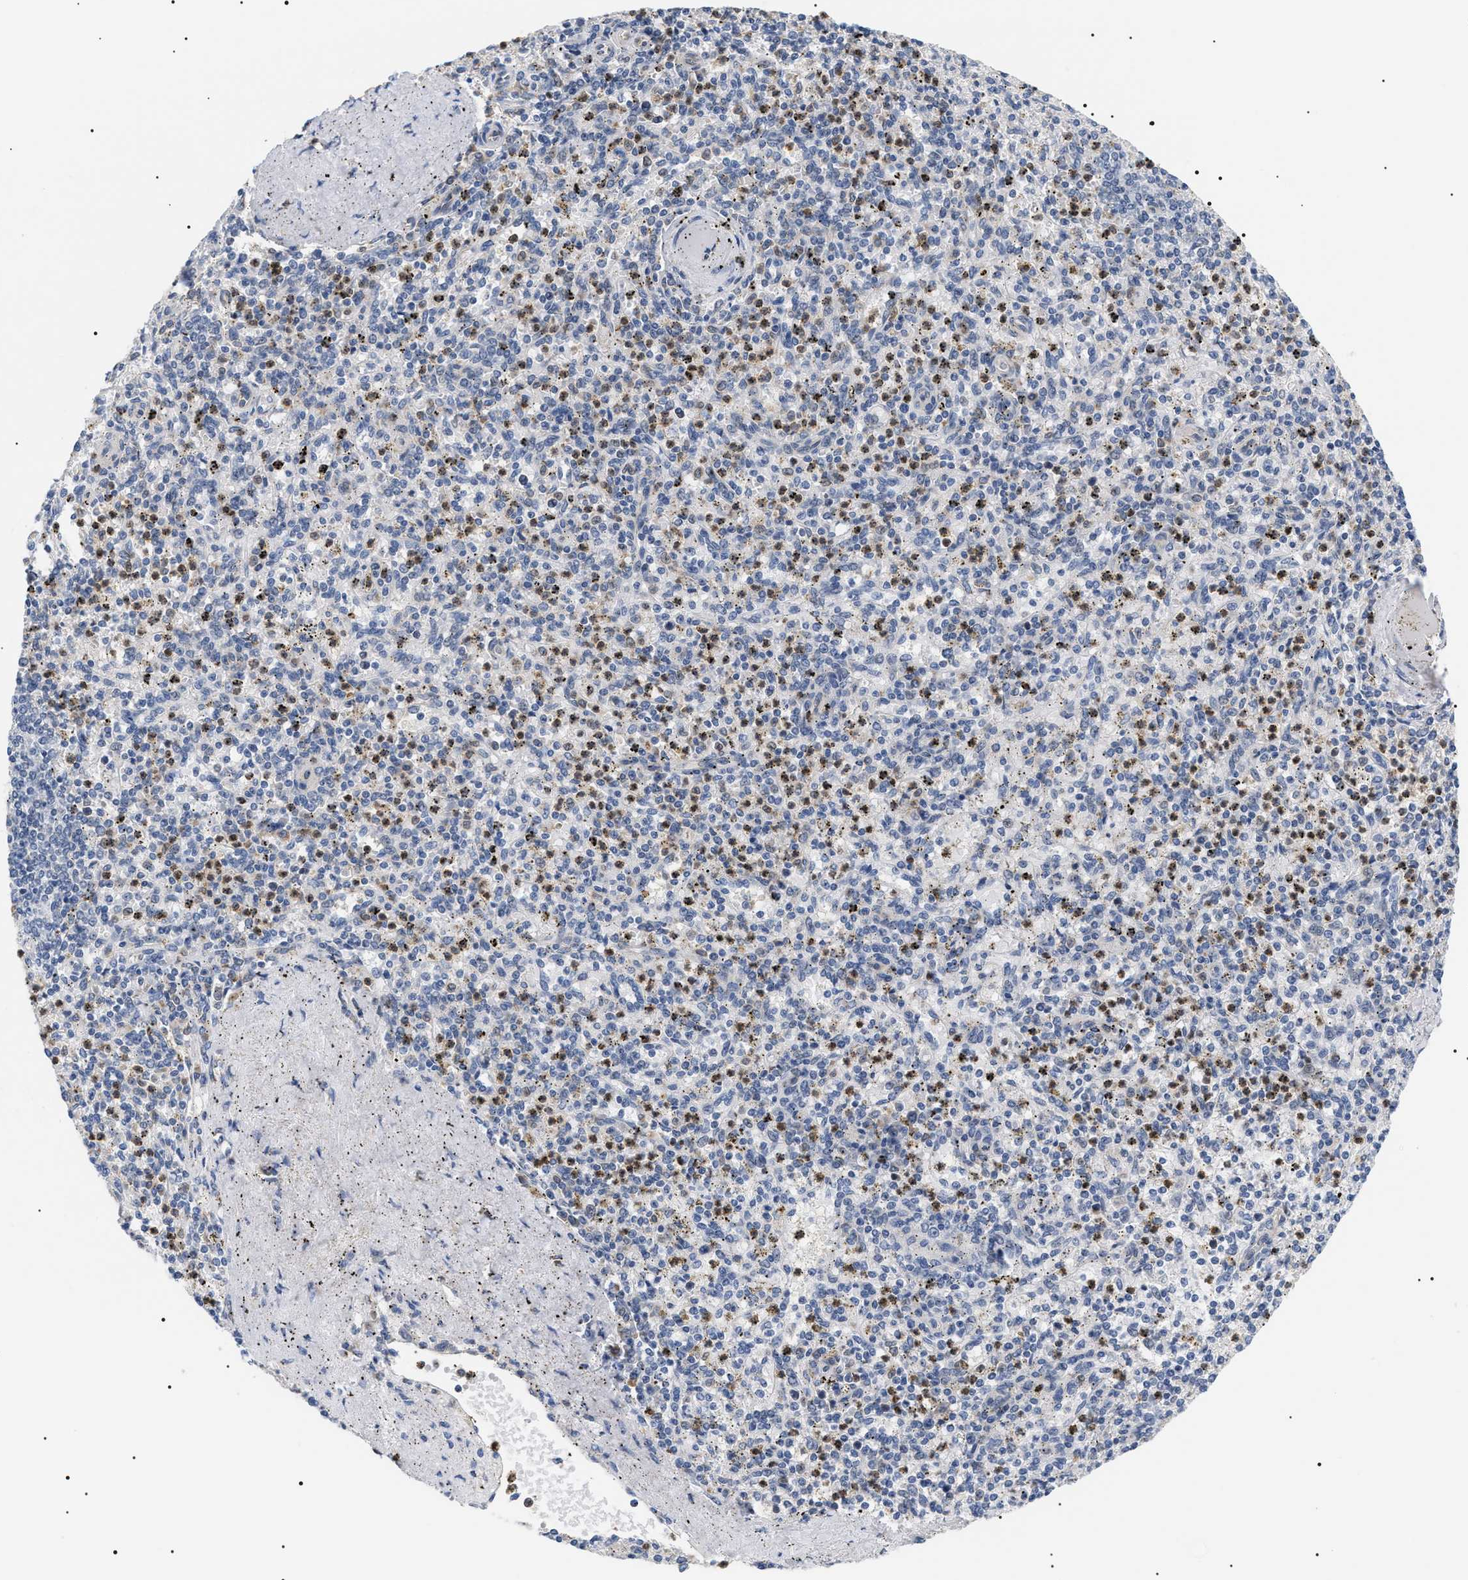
{"staining": {"intensity": "weak", "quantity": "25%-75%", "location": "cytoplasmic/membranous"}, "tissue": "spleen", "cell_type": "Cells in red pulp", "image_type": "normal", "snomed": [{"axis": "morphology", "description": "Normal tissue, NOS"}, {"axis": "topography", "description": "Spleen"}], "caption": "An image showing weak cytoplasmic/membranous expression in about 25%-75% of cells in red pulp in normal spleen, as visualized by brown immunohistochemical staining.", "gene": "HSD17B11", "patient": {"sex": "male", "age": 72}}